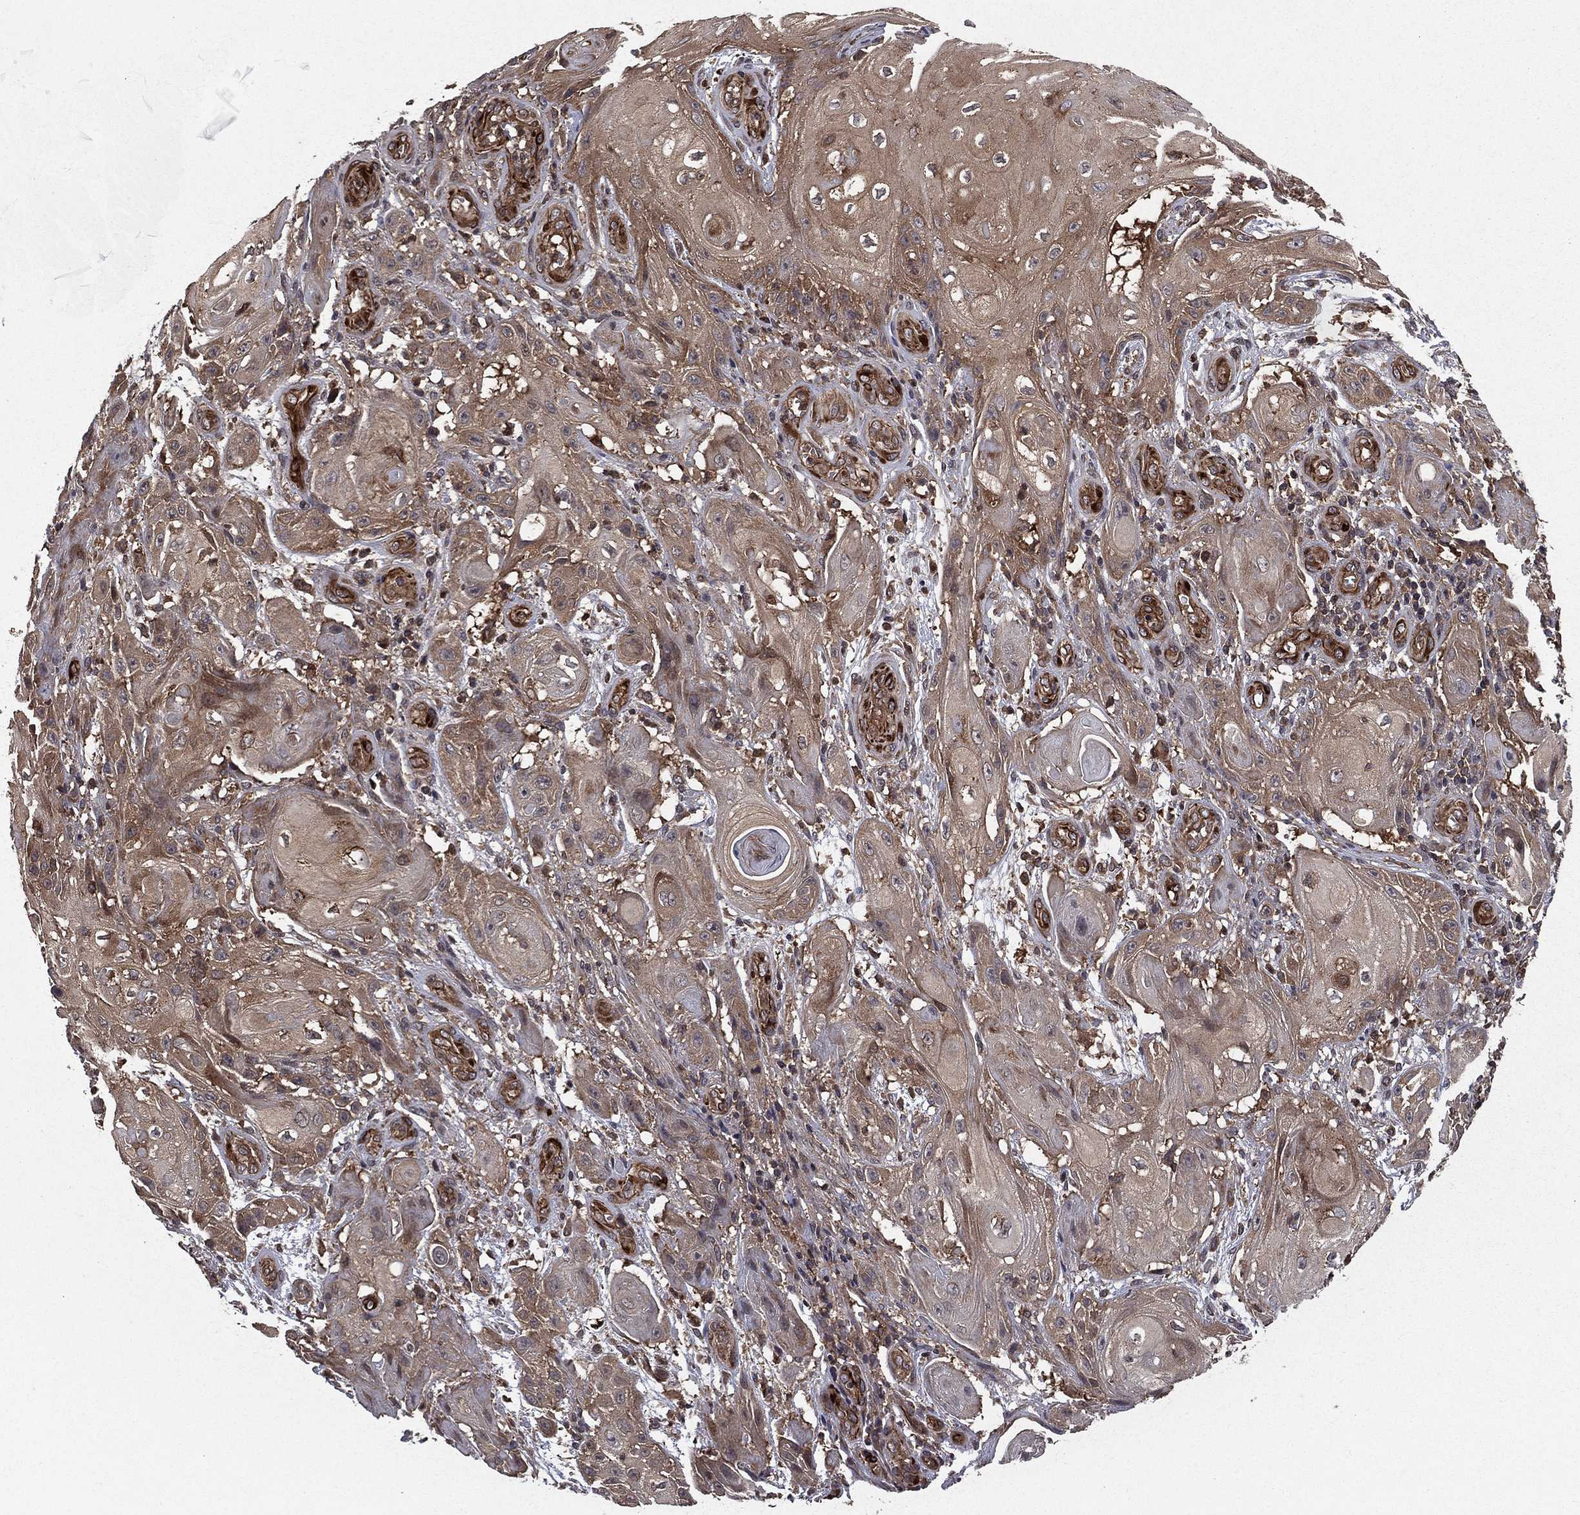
{"staining": {"intensity": "weak", "quantity": ">75%", "location": "cytoplasmic/membranous"}, "tissue": "skin cancer", "cell_type": "Tumor cells", "image_type": "cancer", "snomed": [{"axis": "morphology", "description": "Squamous cell carcinoma, NOS"}, {"axis": "topography", "description": "Skin"}], "caption": "Tumor cells show low levels of weak cytoplasmic/membranous positivity in about >75% of cells in skin squamous cell carcinoma. The protein is stained brown, and the nuclei are stained in blue (DAB IHC with brightfield microscopy, high magnification).", "gene": "CERT1", "patient": {"sex": "male", "age": 62}}